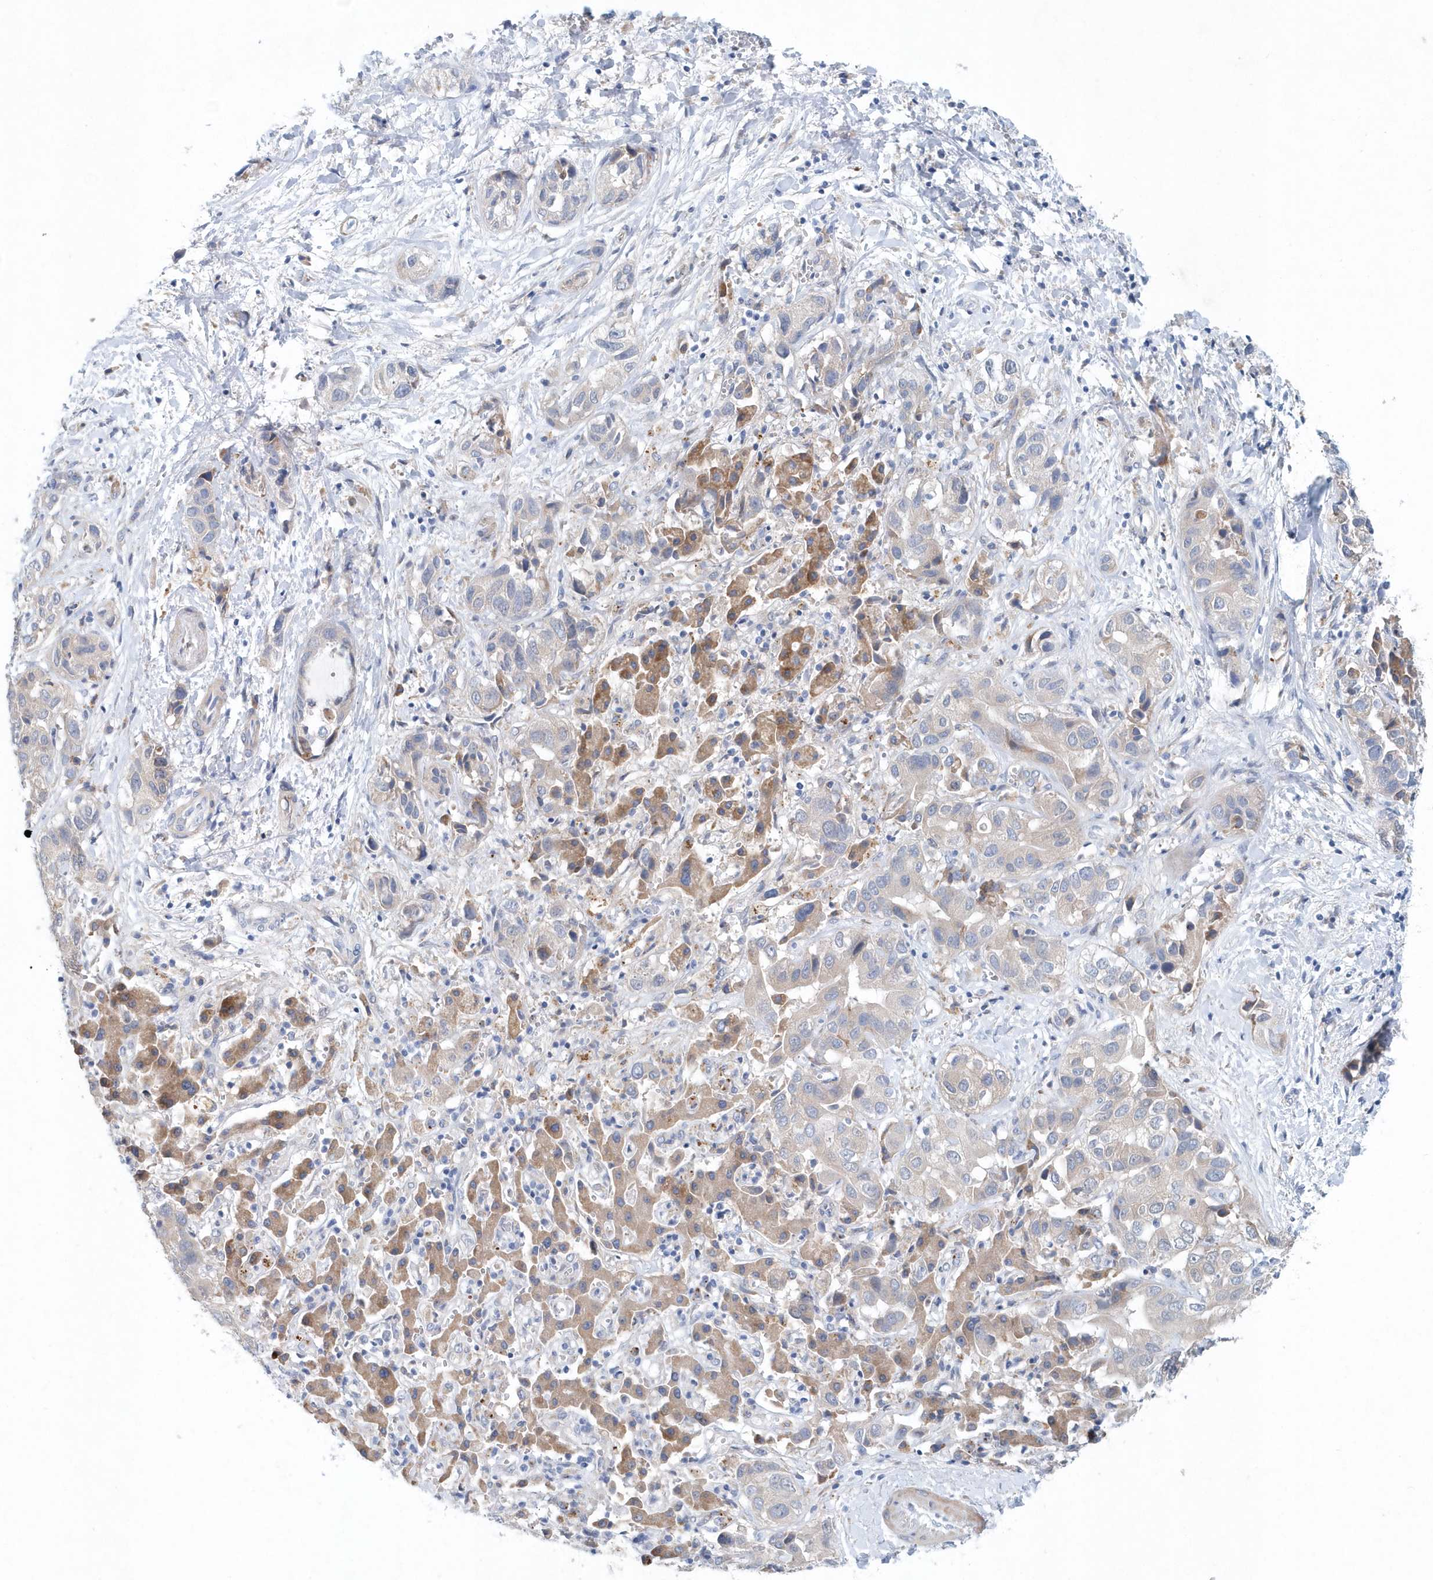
{"staining": {"intensity": "negative", "quantity": "none", "location": "none"}, "tissue": "liver cancer", "cell_type": "Tumor cells", "image_type": "cancer", "snomed": [{"axis": "morphology", "description": "Cholangiocarcinoma"}, {"axis": "topography", "description": "Liver"}], "caption": "Immunohistochemical staining of human liver cancer shows no significant expression in tumor cells. (Brightfield microscopy of DAB immunohistochemistry at high magnification).", "gene": "PFN2", "patient": {"sex": "female", "age": 52}}